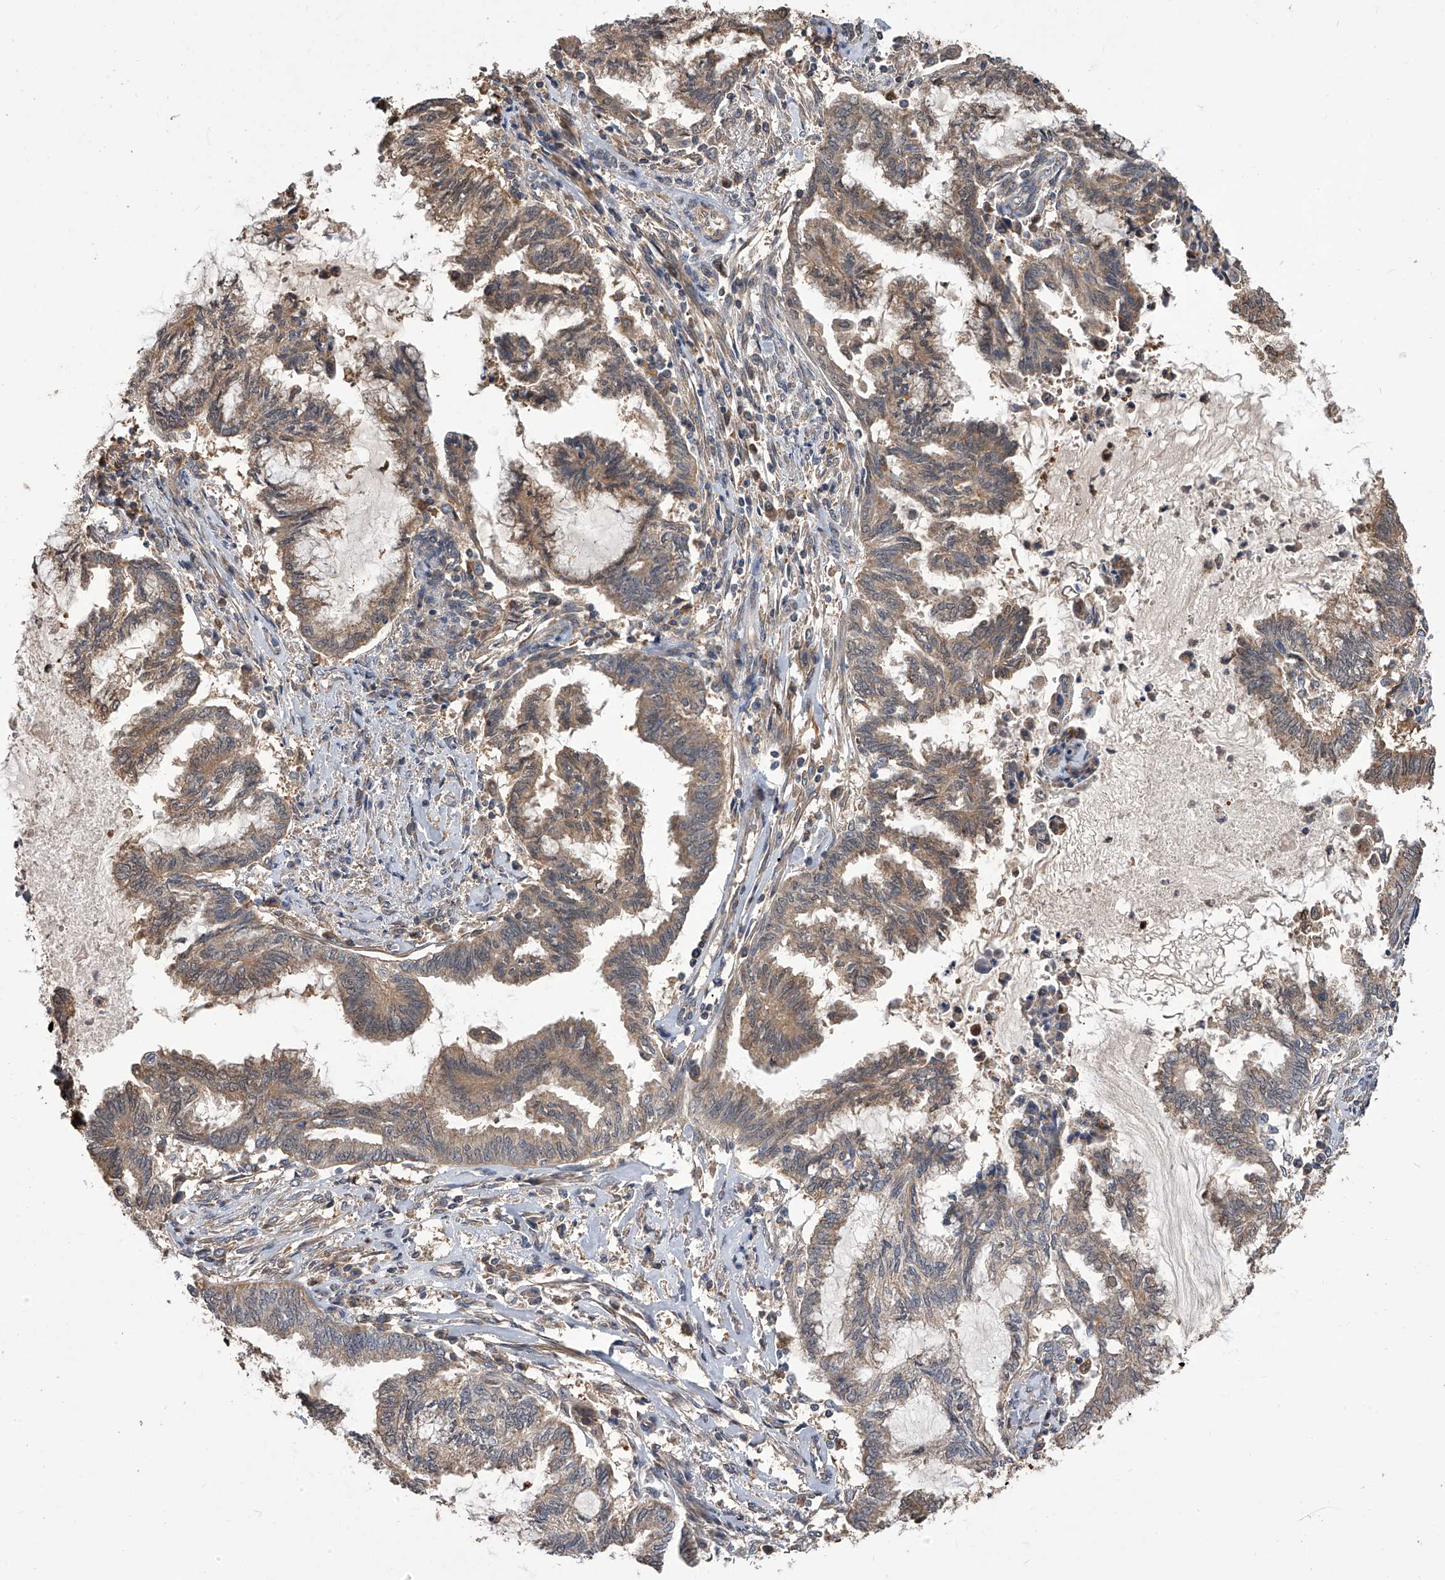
{"staining": {"intensity": "weak", "quantity": ">75%", "location": "cytoplasmic/membranous"}, "tissue": "endometrial cancer", "cell_type": "Tumor cells", "image_type": "cancer", "snomed": [{"axis": "morphology", "description": "Adenocarcinoma, NOS"}, {"axis": "topography", "description": "Endometrium"}], "caption": "Approximately >75% of tumor cells in human endometrial cancer show weak cytoplasmic/membranous protein expression as visualized by brown immunohistochemical staining.", "gene": "GMDS", "patient": {"sex": "female", "age": 86}}